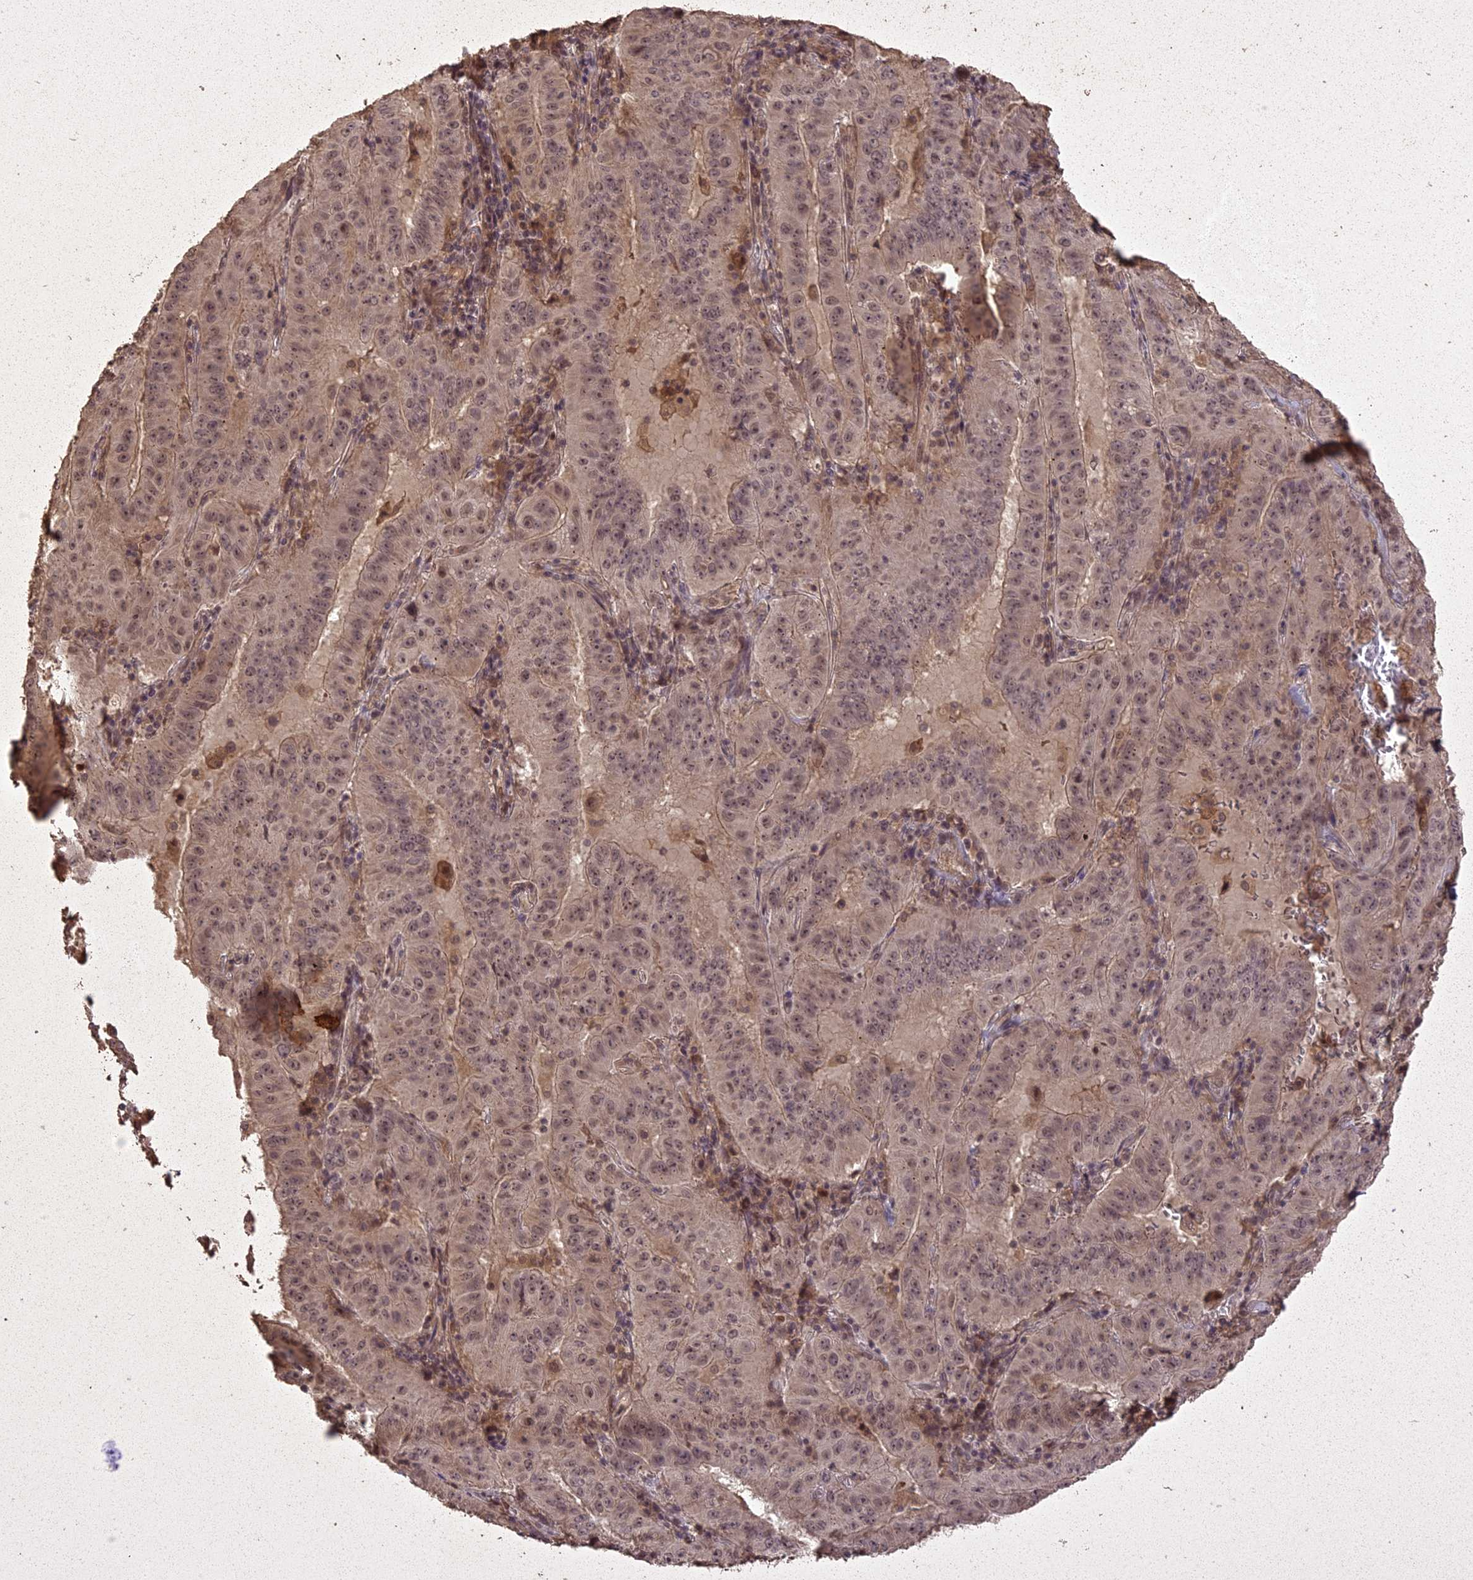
{"staining": {"intensity": "moderate", "quantity": ">75%", "location": "cytoplasmic/membranous,nuclear"}, "tissue": "pancreatic cancer", "cell_type": "Tumor cells", "image_type": "cancer", "snomed": [{"axis": "morphology", "description": "Adenocarcinoma, NOS"}, {"axis": "topography", "description": "Pancreas"}], "caption": "Moderate cytoplasmic/membranous and nuclear expression for a protein is identified in about >75% of tumor cells of adenocarcinoma (pancreatic) using IHC.", "gene": "LIN37", "patient": {"sex": "male", "age": 63}}